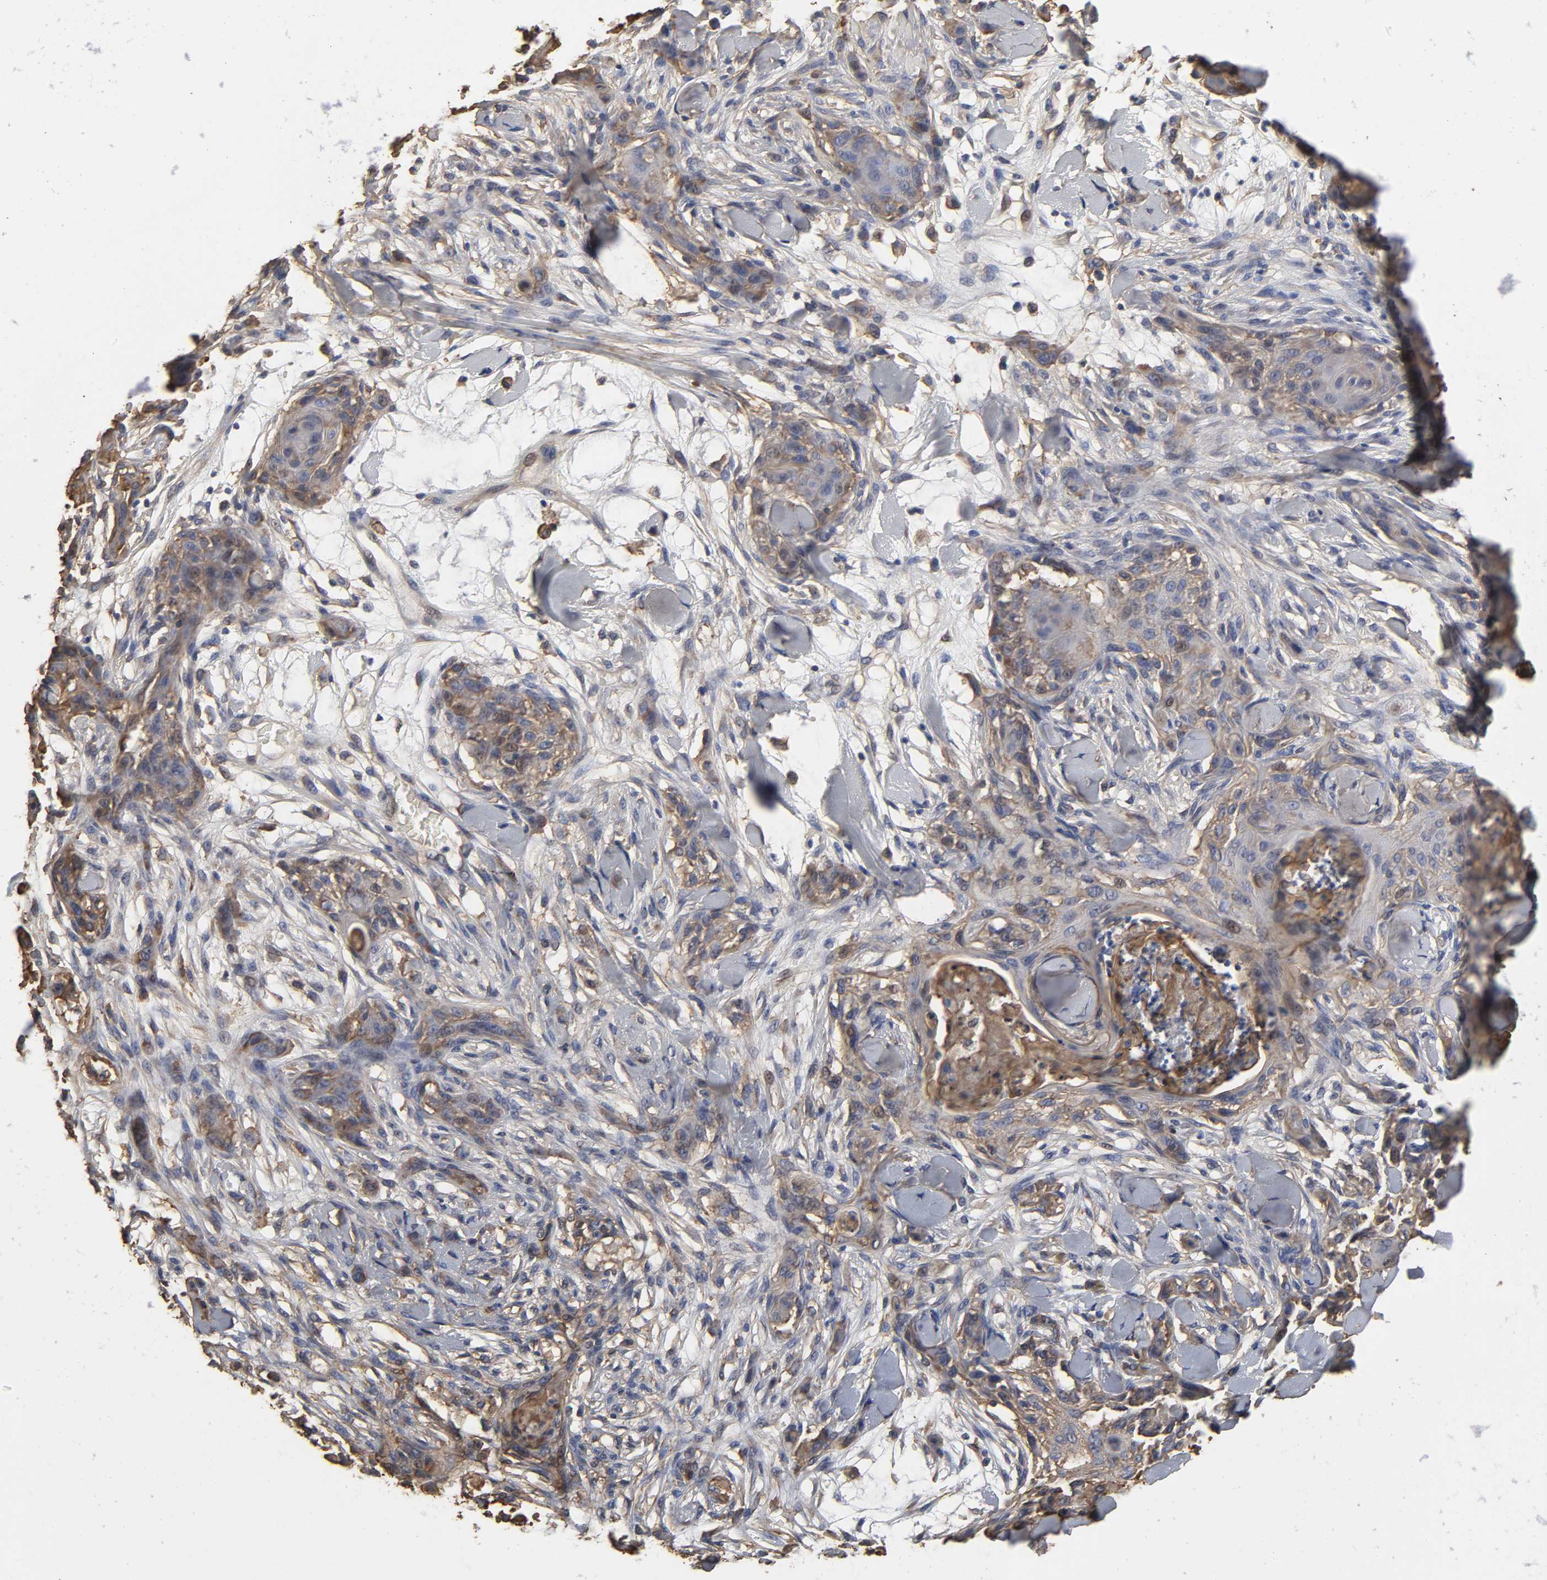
{"staining": {"intensity": "moderate", "quantity": "25%-75%", "location": "cytoplasmic/membranous"}, "tissue": "skin cancer", "cell_type": "Tumor cells", "image_type": "cancer", "snomed": [{"axis": "morphology", "description": "Squamous cell carcinoma, NOS"}, {"axis": "topography", "description": "Skin"}], "caption": "Human skin cancer (squamous cell carcinoma) stained for a protein (brown) reveals moderate cytoplasmic/membranous positive expression in about 25%-75% of tumor cells.", "gene": "ANXA2", "patient": {"sex": "female", "age": 59}}